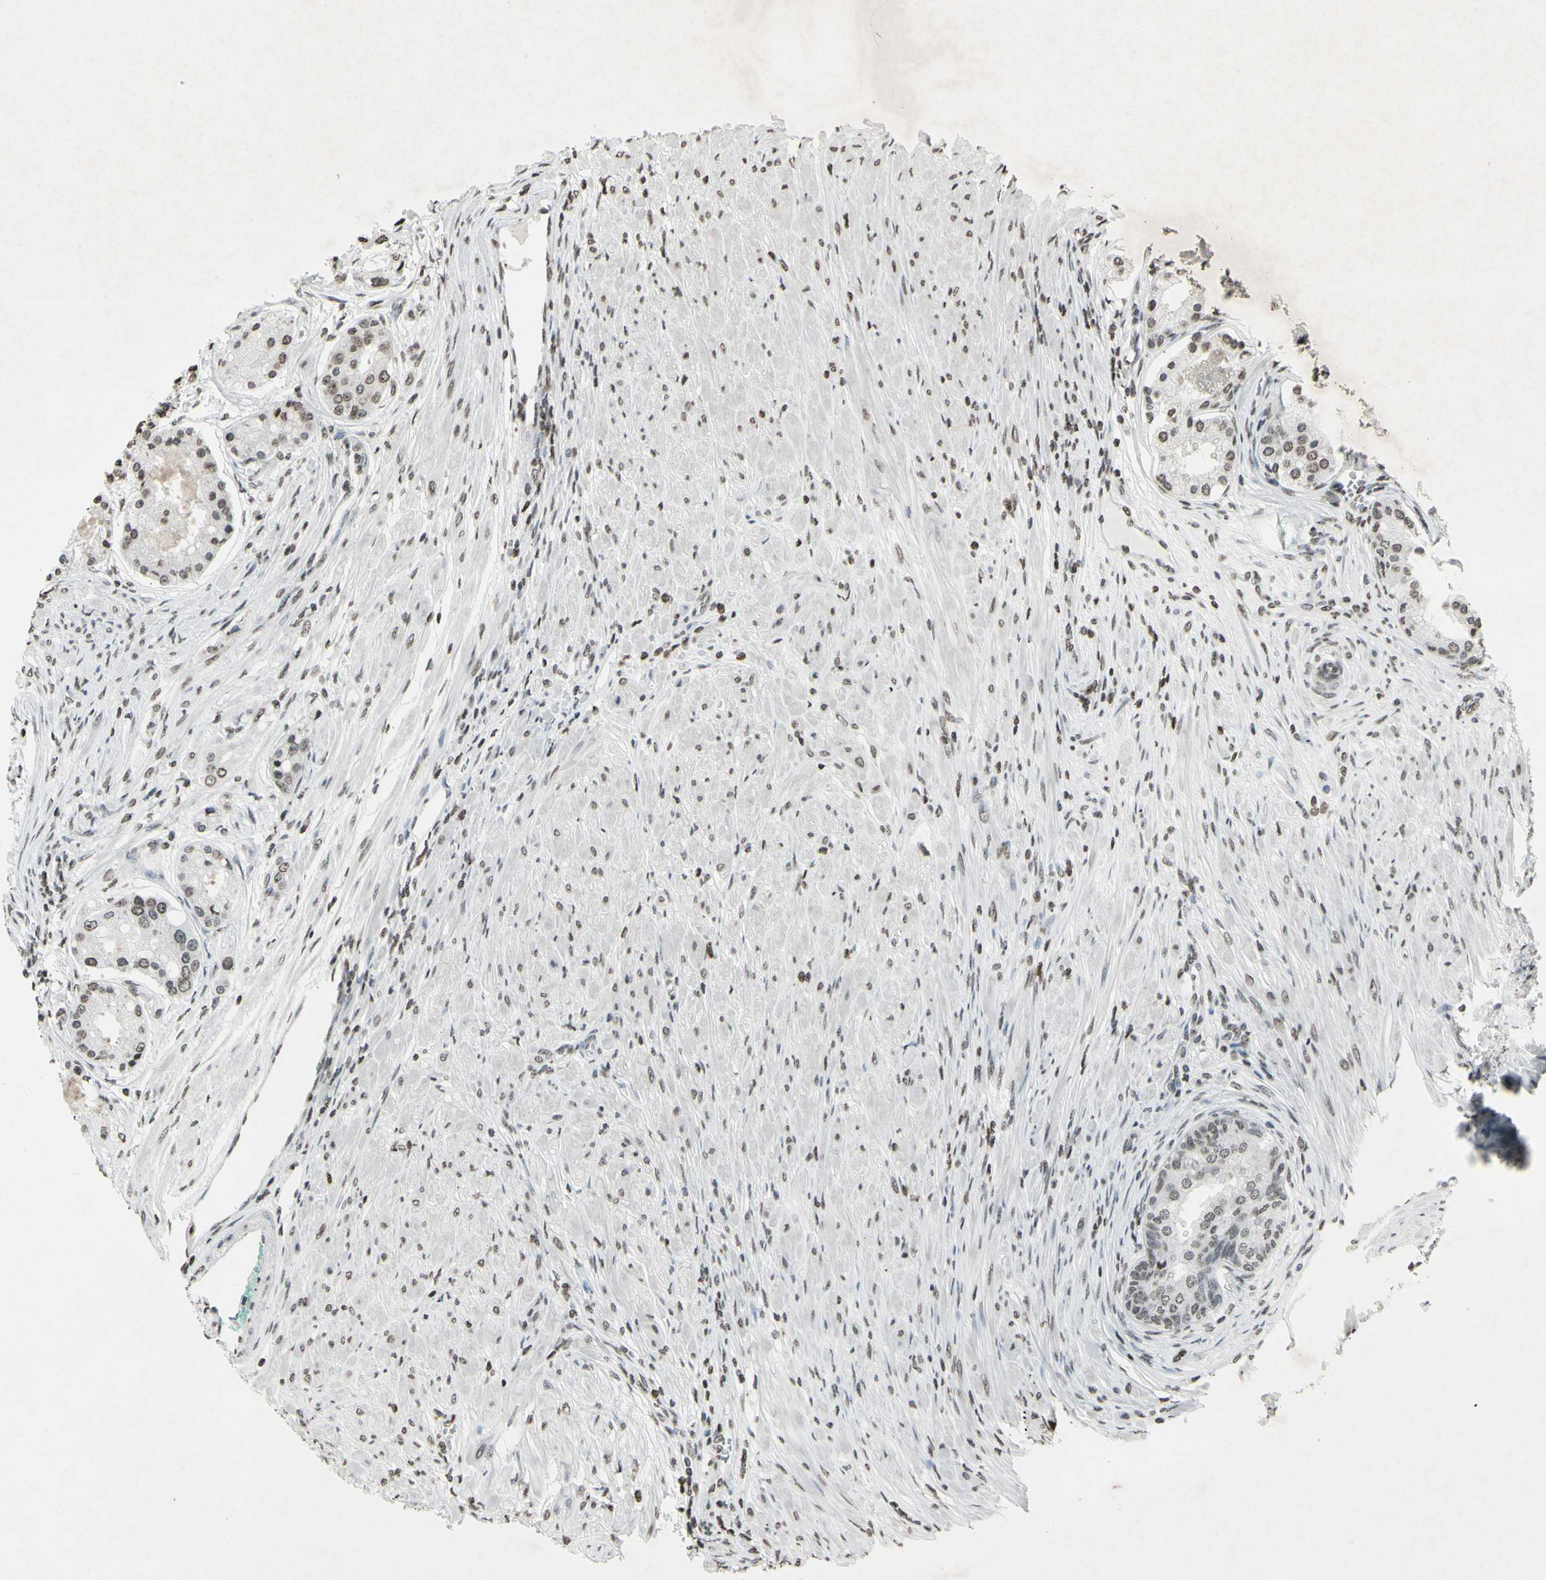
{"staining": {"intensity": "weak", "quantity": "25%-75%", "location": "nuclear"}, "tissue": "prostate cancer", "cell_type": "Tumor cells", "image_type": "cancer", "snomed": [{"axis": "morphology", "description": "Adenocarcinoma, High grade"}, {"axis": "topography", "description": "Prostate"}], "caption": "Prostate cancer stained with DAB immunohistochemistry (IHC) reveals low levels of weak nuclear expression in approximately 25%-75% of tumor cells. Nuclei are stained in blue.", "gene": "CD79B", "patient": {"sex": "male", "age": 59}}